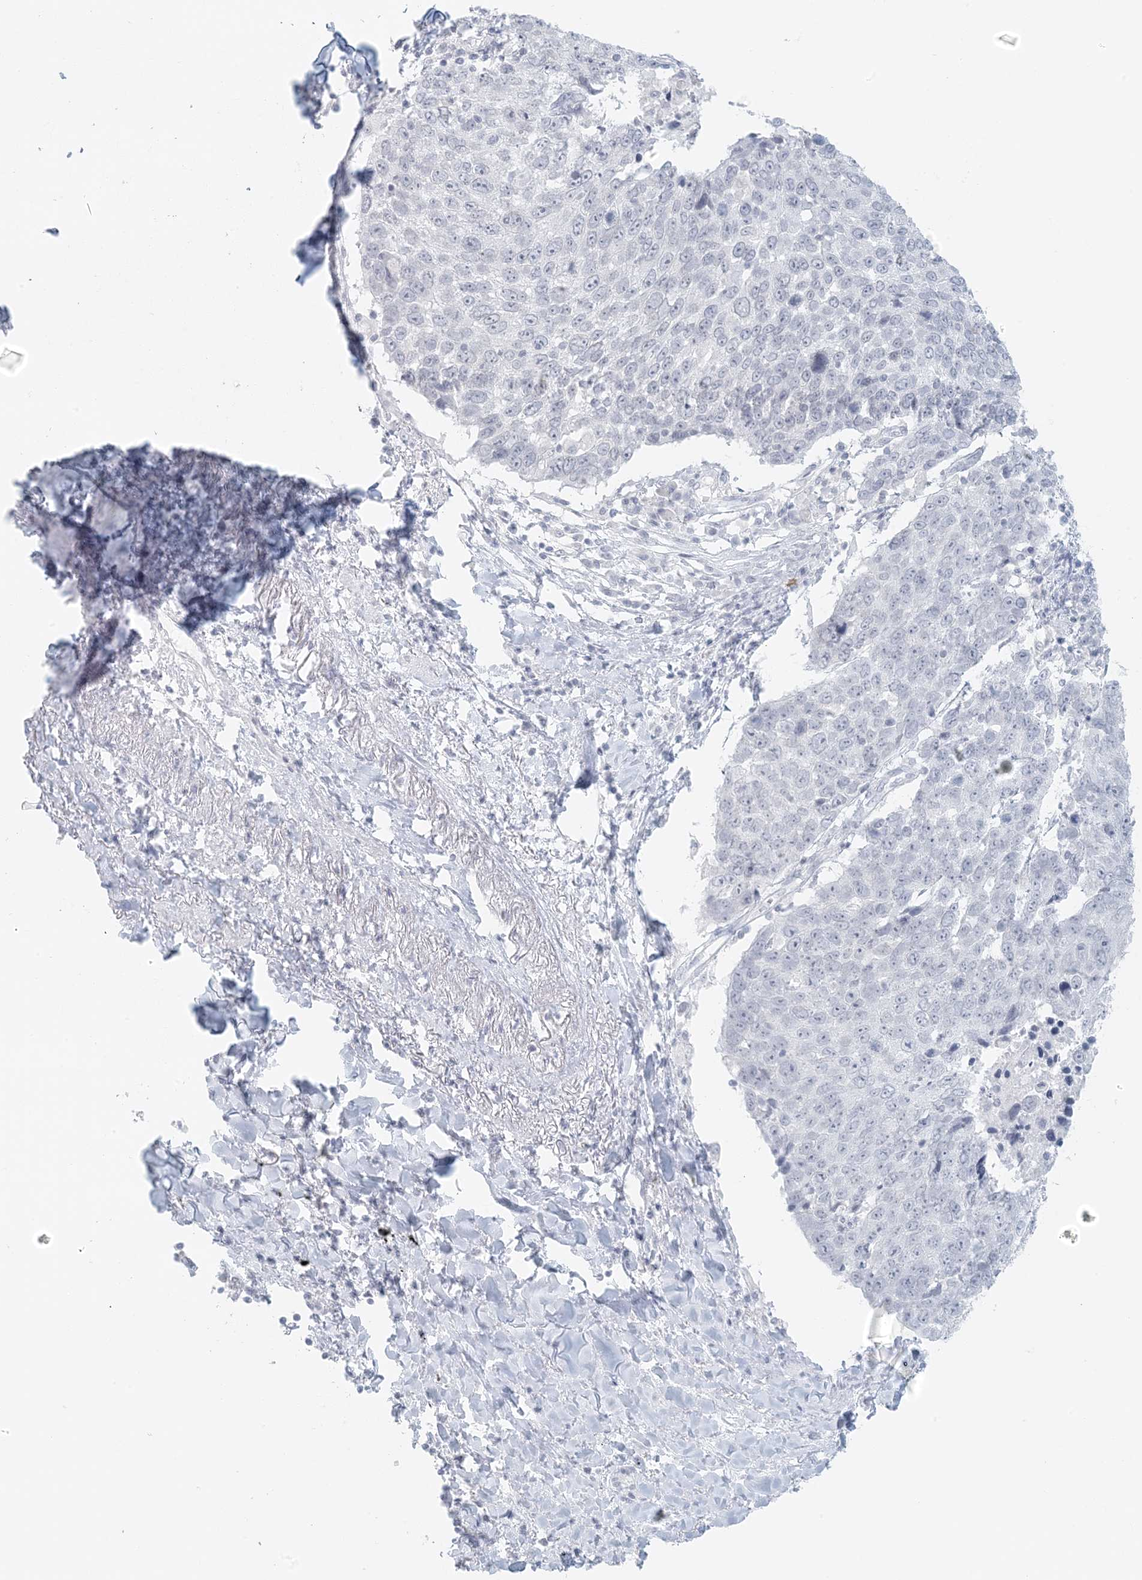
{"staining": {"intensity": "negative", "quantity": "none", "location": "none"}, "tissue": "lung cancer", "cell_type": "Tumor cells", "image_type": "cancer", "snomed": [{"axis": "morphology", "description": "Squamous cell carcinoma, NOS"}, {"axis": "topography", "description": "Lung"}], "caption": "A photomicrograph of human lung cancer (squamous cell carcinoma) is negative for staining in tumor cells.", "gene": "LIPT1", "patient": {"sex": "male", "age": 66}}